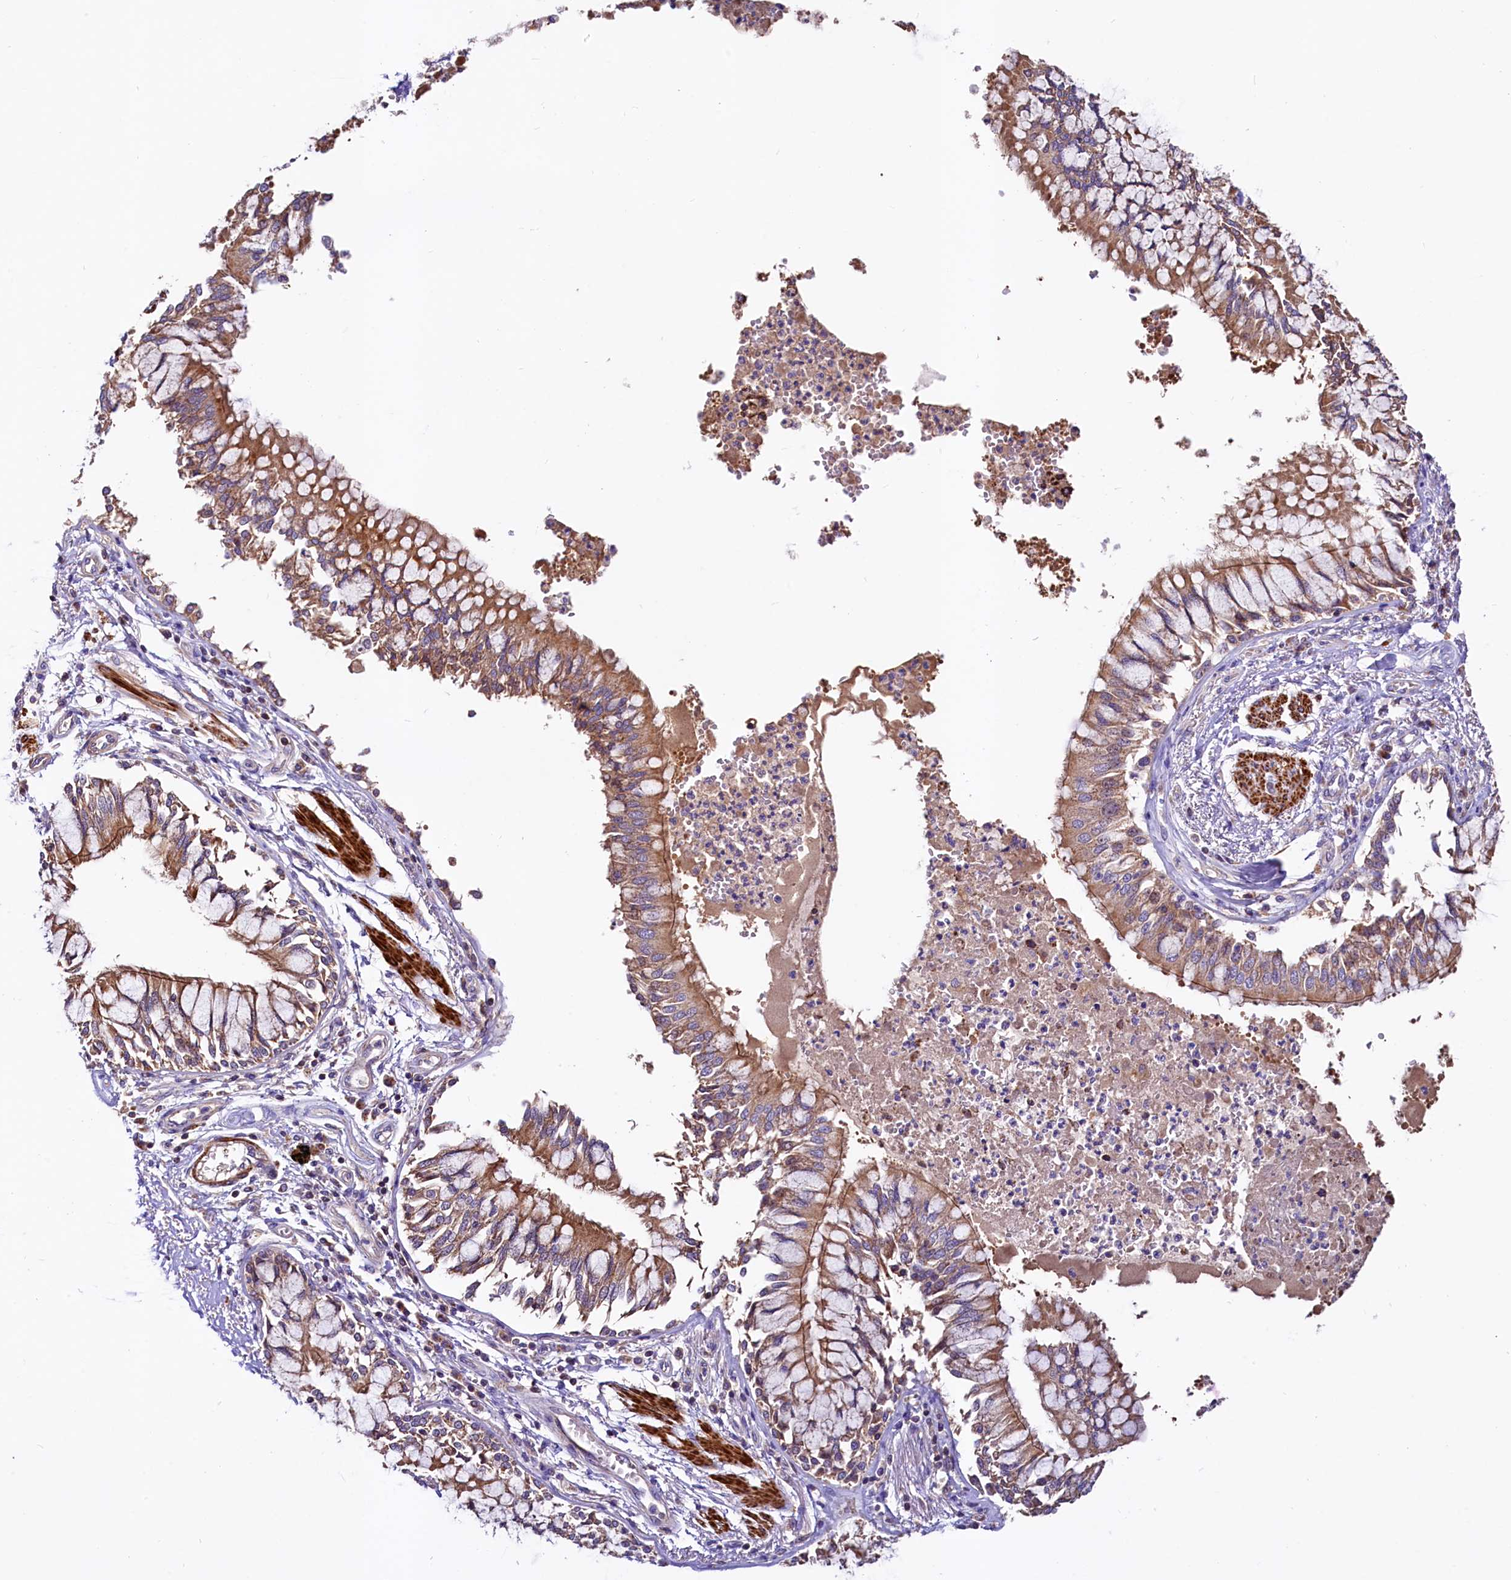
{"staining": {"intensity": "moderate", "quantity": ">75%", "location": "cytoplasmic/membranous"}, "tissue": "bronchus", "cell_type": "Respiratory epithelial cells", "image_type": "normal", "snomed": [{"axis": "morphology", "description": "Normal tissue, NOS"}, {"axis": "topography", "description": "Cartilage tissue"}, {"axis": "topography", "description": "Bronchus"}, {"axis": "topography", "description": "Lung"}], "caption": "About >75% of respiratory epithelial cells in benign human bronchus display moderate cytoplasmic/membranous protein expression as visualized by brown immunohistochemical staining.", "gene": "CIAO3", "patient": {"sex": "female", "age": 49}}